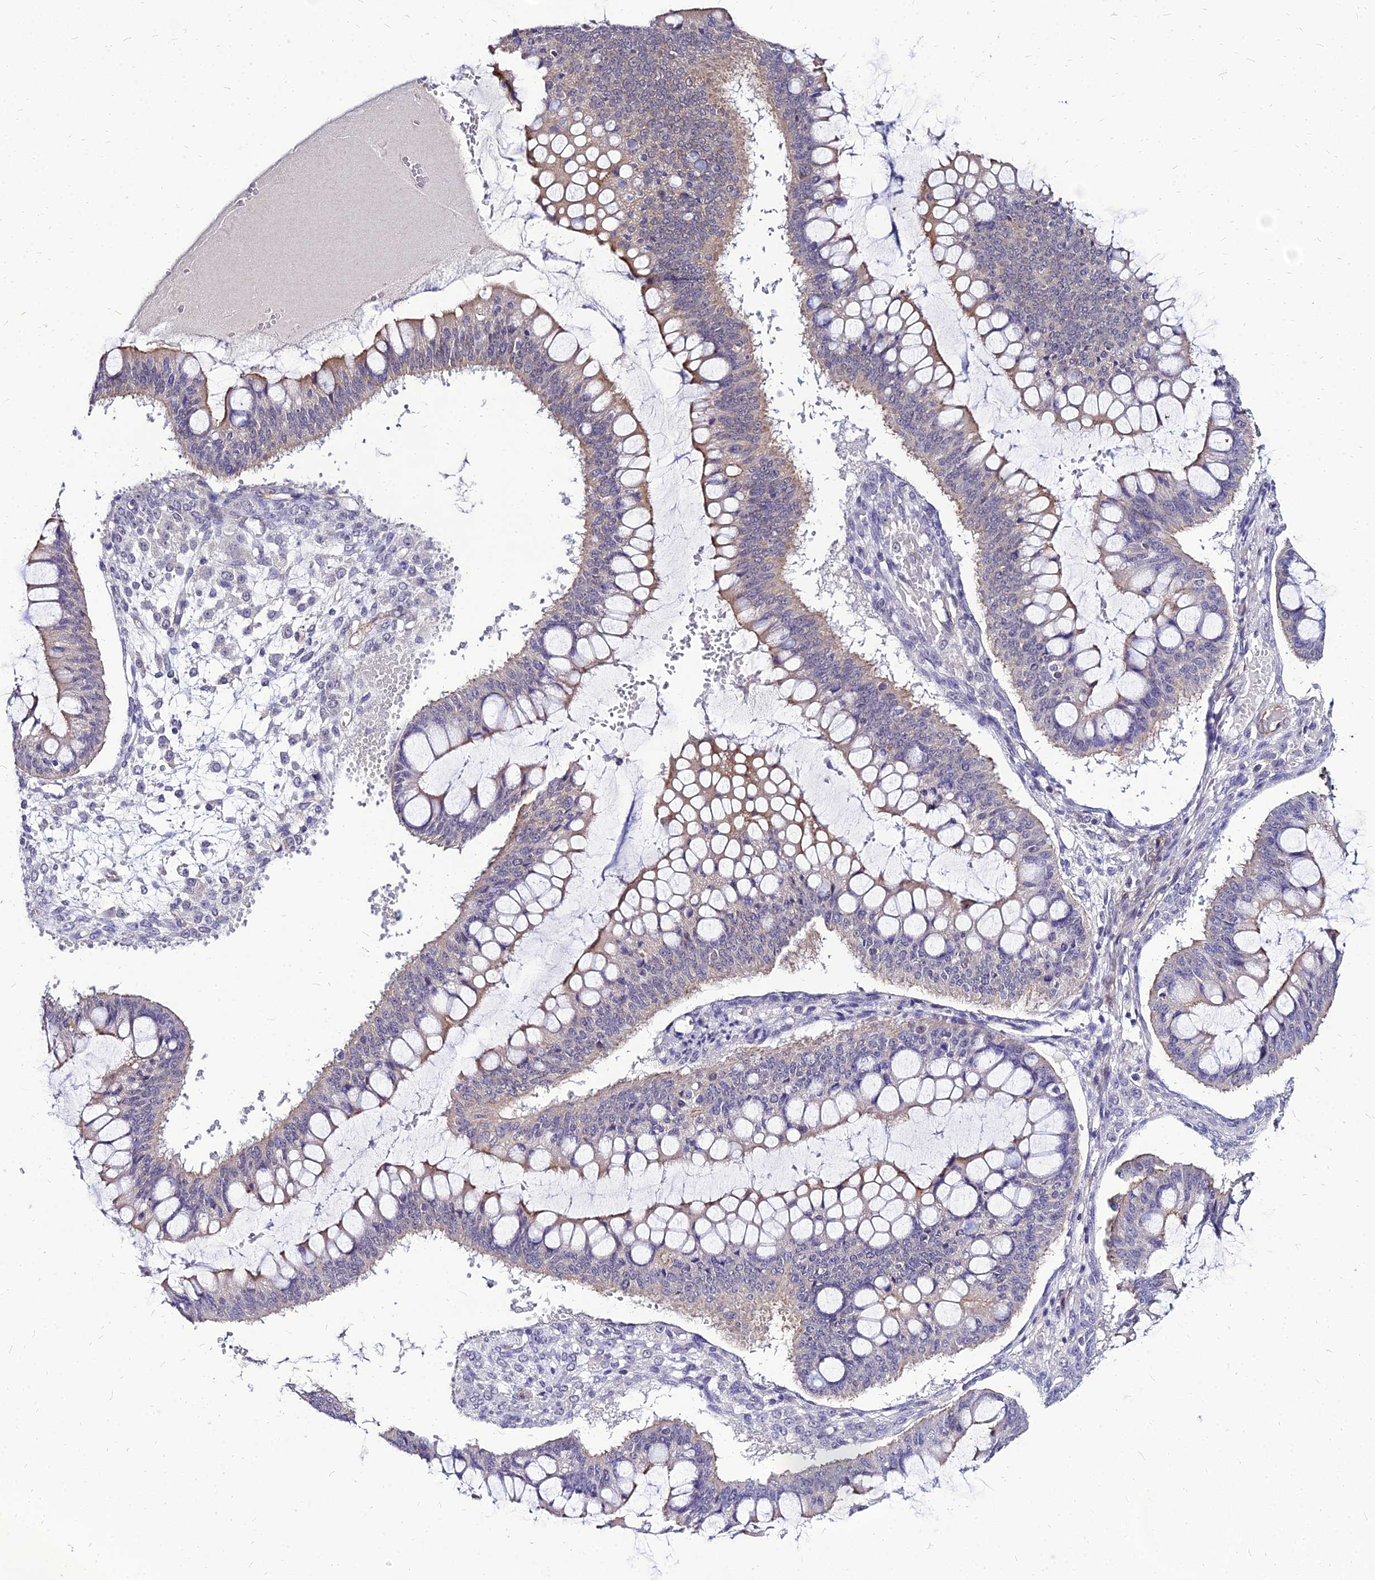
{"staining": {"intensity": "moderate", "quantity": "<25%", "location": "cytoplasmic/membranous"}, "tissue": "ovarian cancer", "cell_type": "Tumor cells", "image_type": "cancer", "snomed": [{"axis": "morphology", "description": "Cystadenocarcinoma, mucinous, NOS"}, {"axis": "topography", "description": "Ovary"}], "caption": "High-power microscopy captured an IHC photomicrograph of ovarian cancer (mucinous cystadenocarcinoma), revealing moderate cytoplasmic/membranous staining in approximately <25% of tumor cells.", "gene": "YEATS2", "patient": {"sex": "female", "age": 73}}